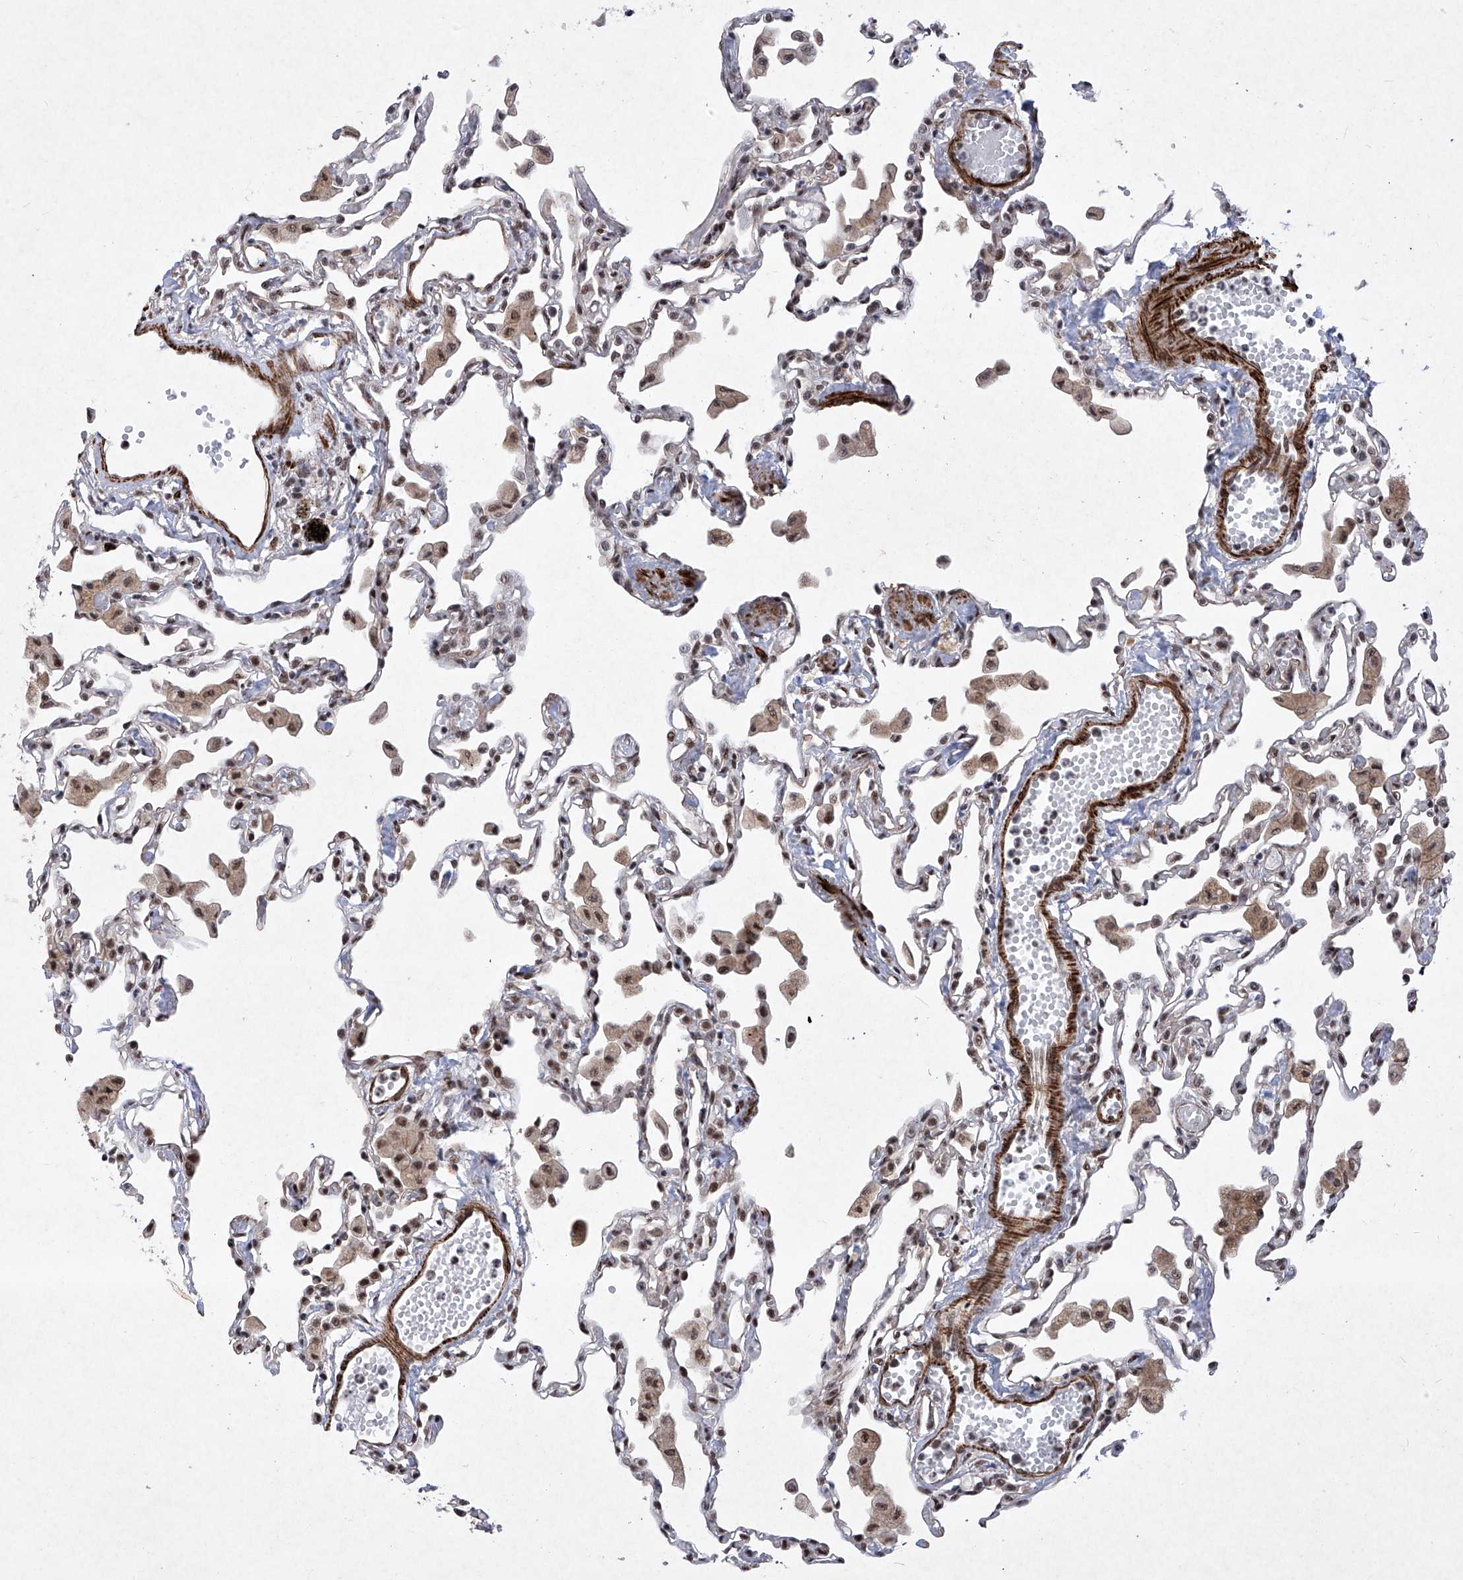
{"staining": {"intensity": "moderate", "quantity": "25%-75%", "location": "cytoplasmic/membranous,nuclear"}, "tissue": "lung", "cell_type": "Alveolar cells", "image_type": "normal", "snomed": [{"axis": "morphology", "description": "Normal tissue, NOS"}, {"axis": "topography", "description": "Bronchus"}, {"axis": "topography", "description": "Lung"}], "caption": "Normal lung was stained to show a protein in brown. There is medium levels of moderate cytoplasmic/membranous,nuclear expression in approximately 25%-75% of alveolar cells. (DAB IHC, brown staining for protein, blue staining for nuclei).", "gene": "NFATC4", "patient": {"sex": "female", "age": 49}}